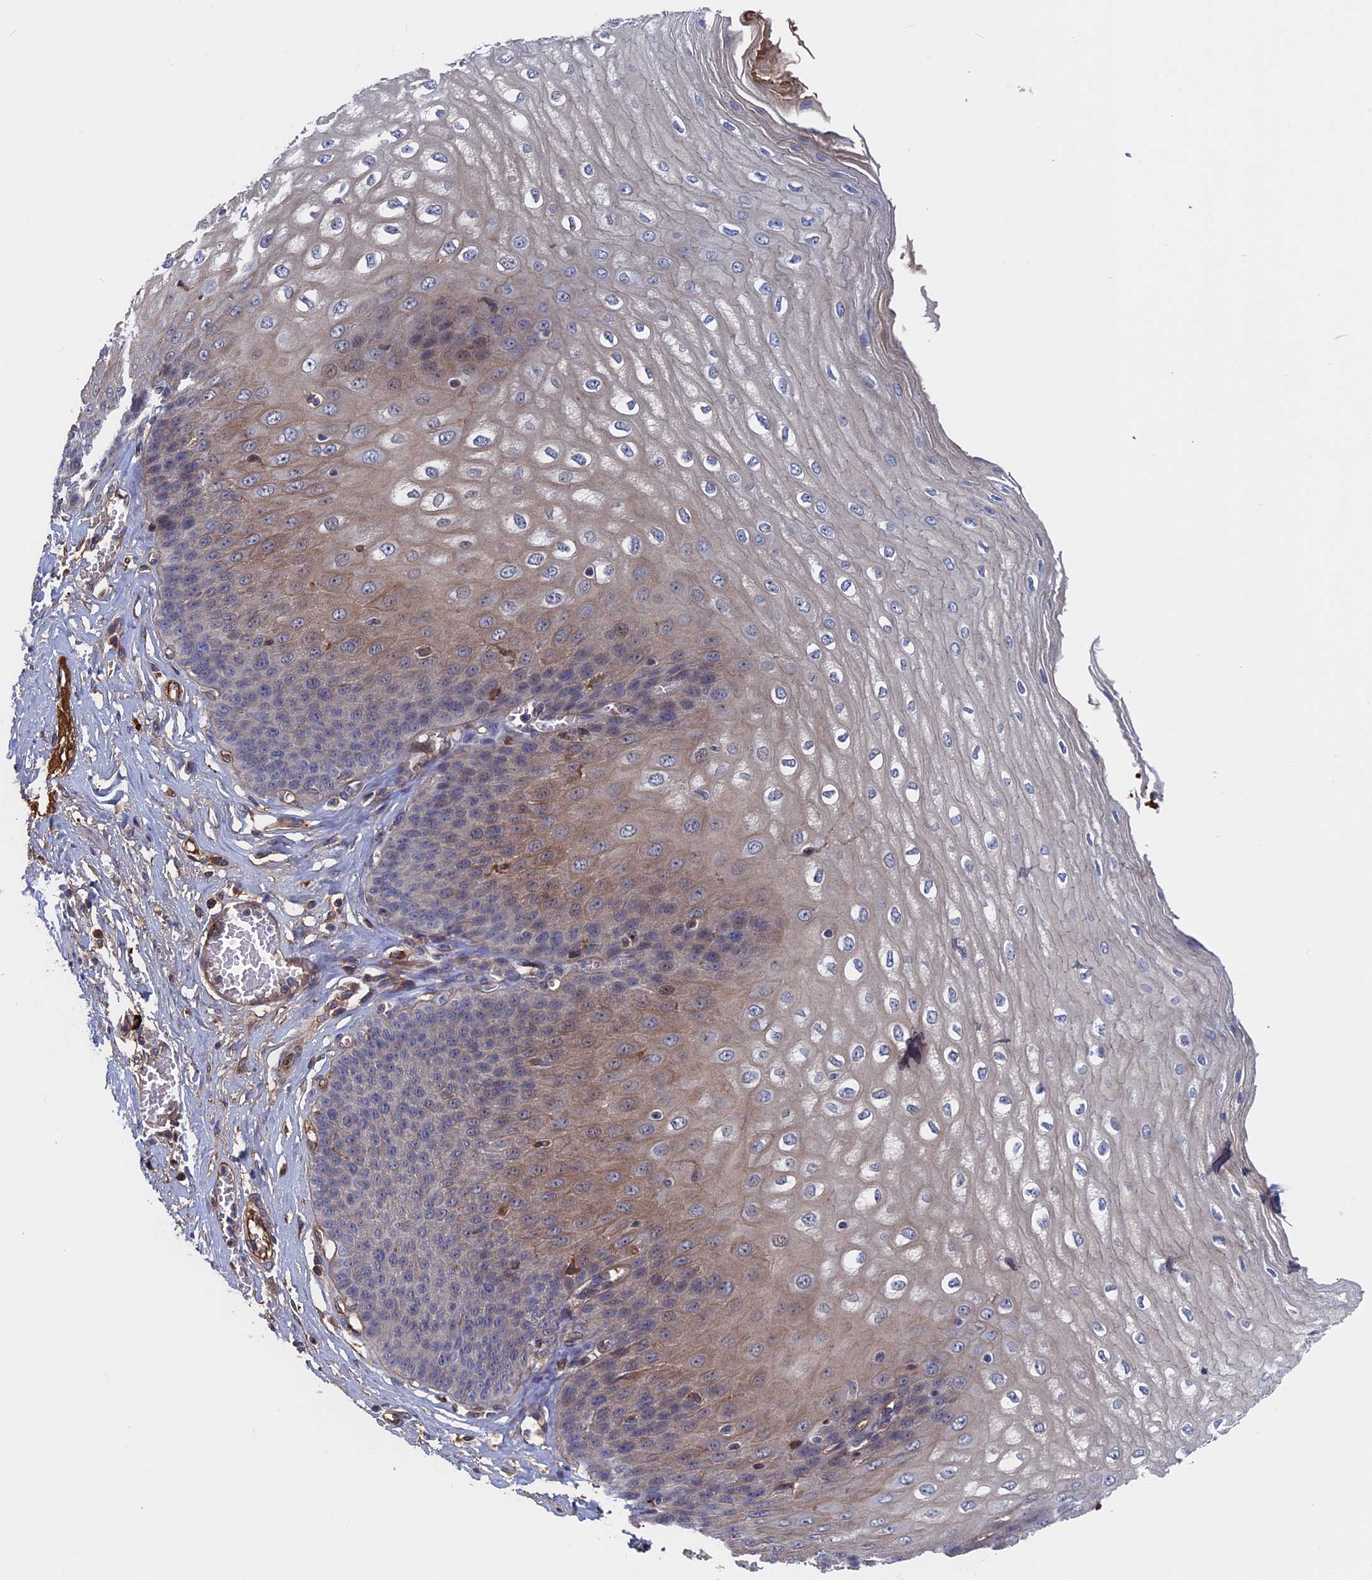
{"staining": {"intensity": "weak", "quantity": "<25%", "location": "cytoplasmic/membranous"}, "tissue": "esophagus", "cell_type": "Squamous epithelial cells", "image_type": "normal", "snomed": [{"axis": "morphology", "description": "Normal tissue, NOS"}, {"axis": "topography", "description": "Esophagus"}], "caption": "This is a image of immunohistochemistry staining of normal esophagus, which shows no expression in squamous epithelial cells.", "gene": "RPUSD1", "patient": {"sex": "male", "age": 60}}